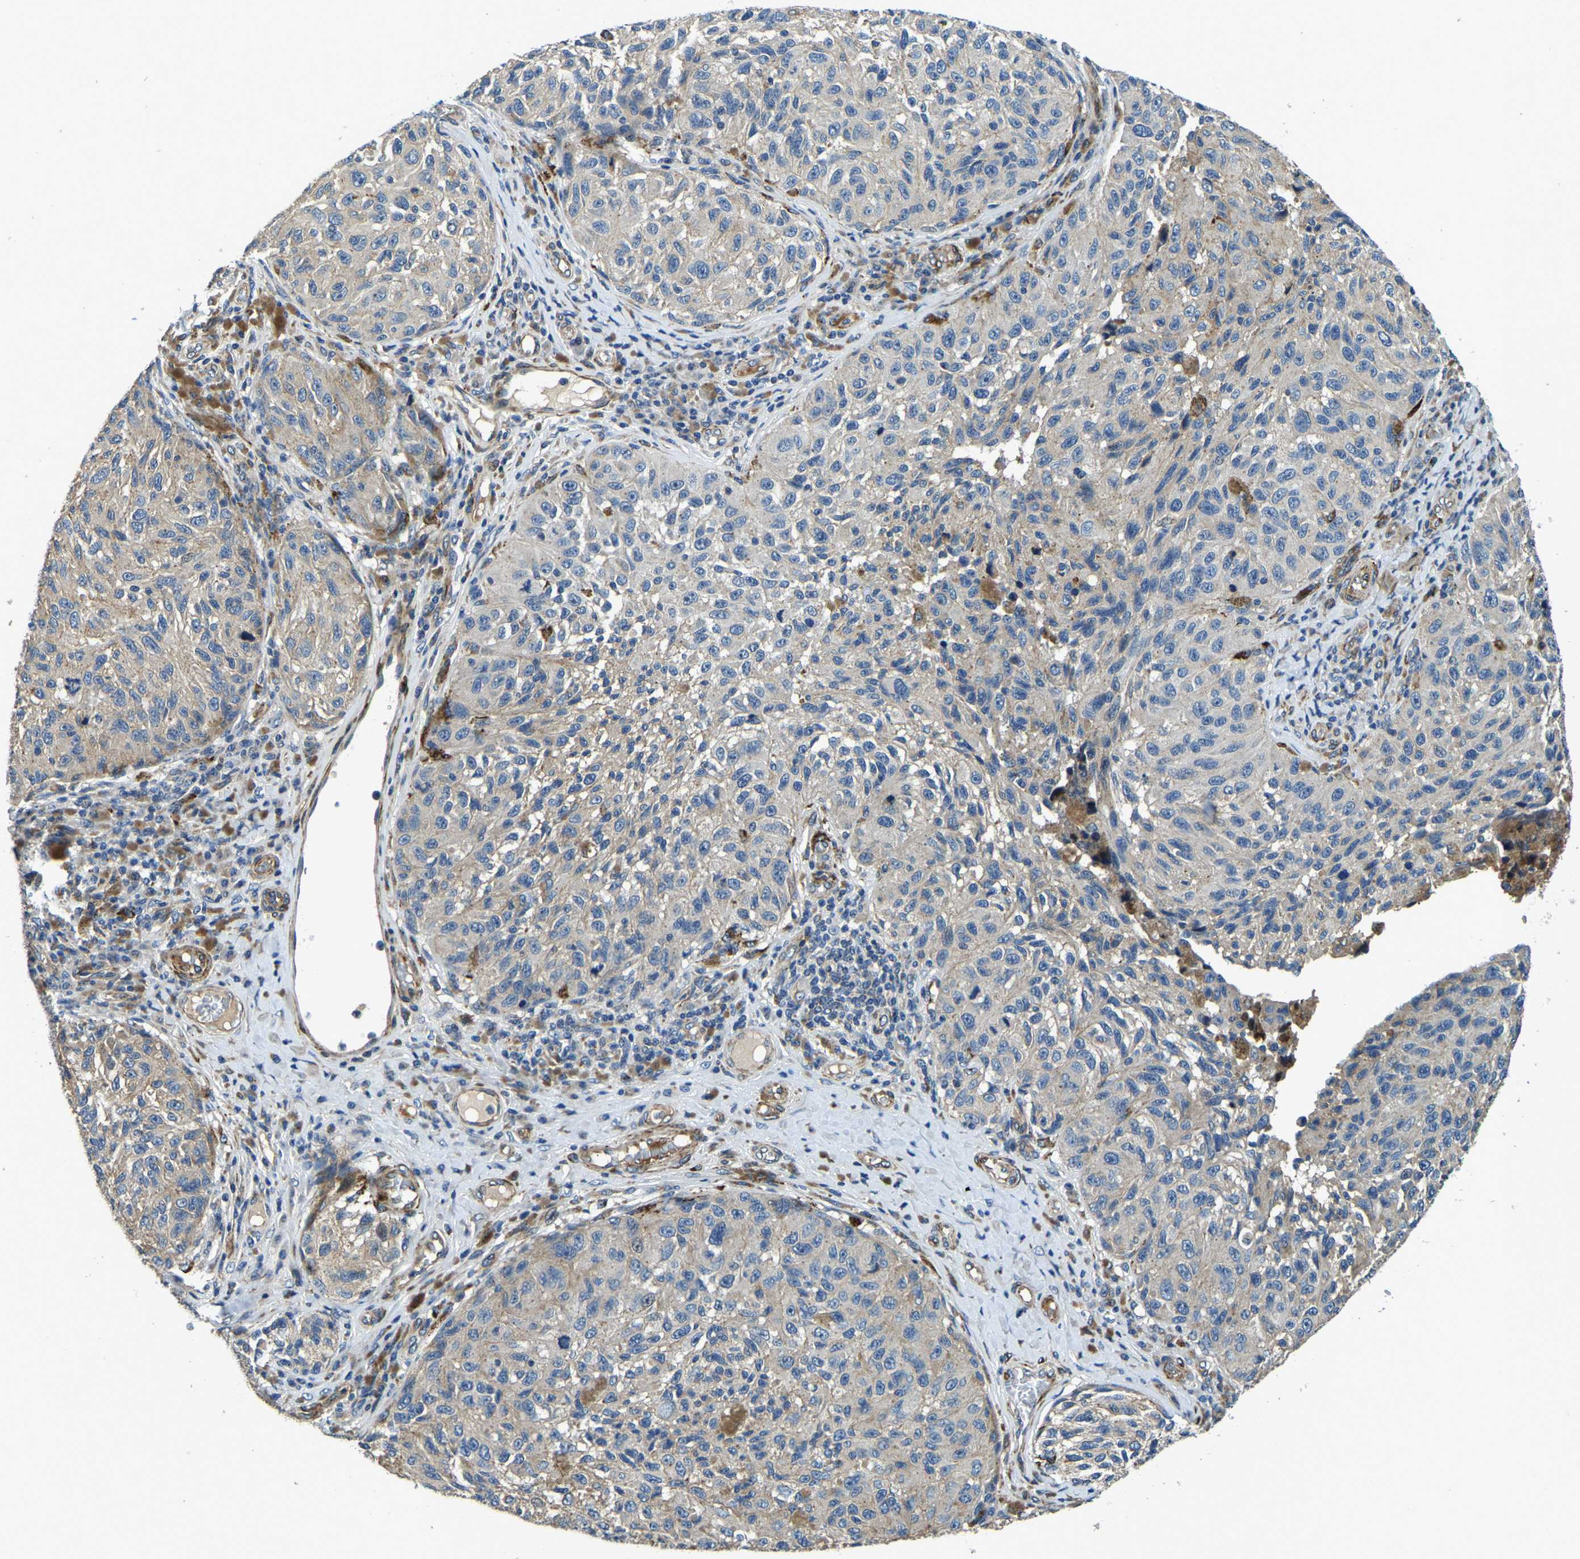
{"staining": {"intensity": "weak", "quantity": "<25%", "location": "cytoplasmic/membranous"}, "tissue": "melanoma", "cell_type": "Tumor cells", "image_type": "cancer", "snomed": [{"axis": "morphology", "description": "Malignant melanoma, NOS"}, {"axis": "topography", "description": "Skin"}], "caption": "There is no significant positivity in tumor cells of melanoma.", "gene": "RNF39", "patient": {"sex": "female", "age": 73}}